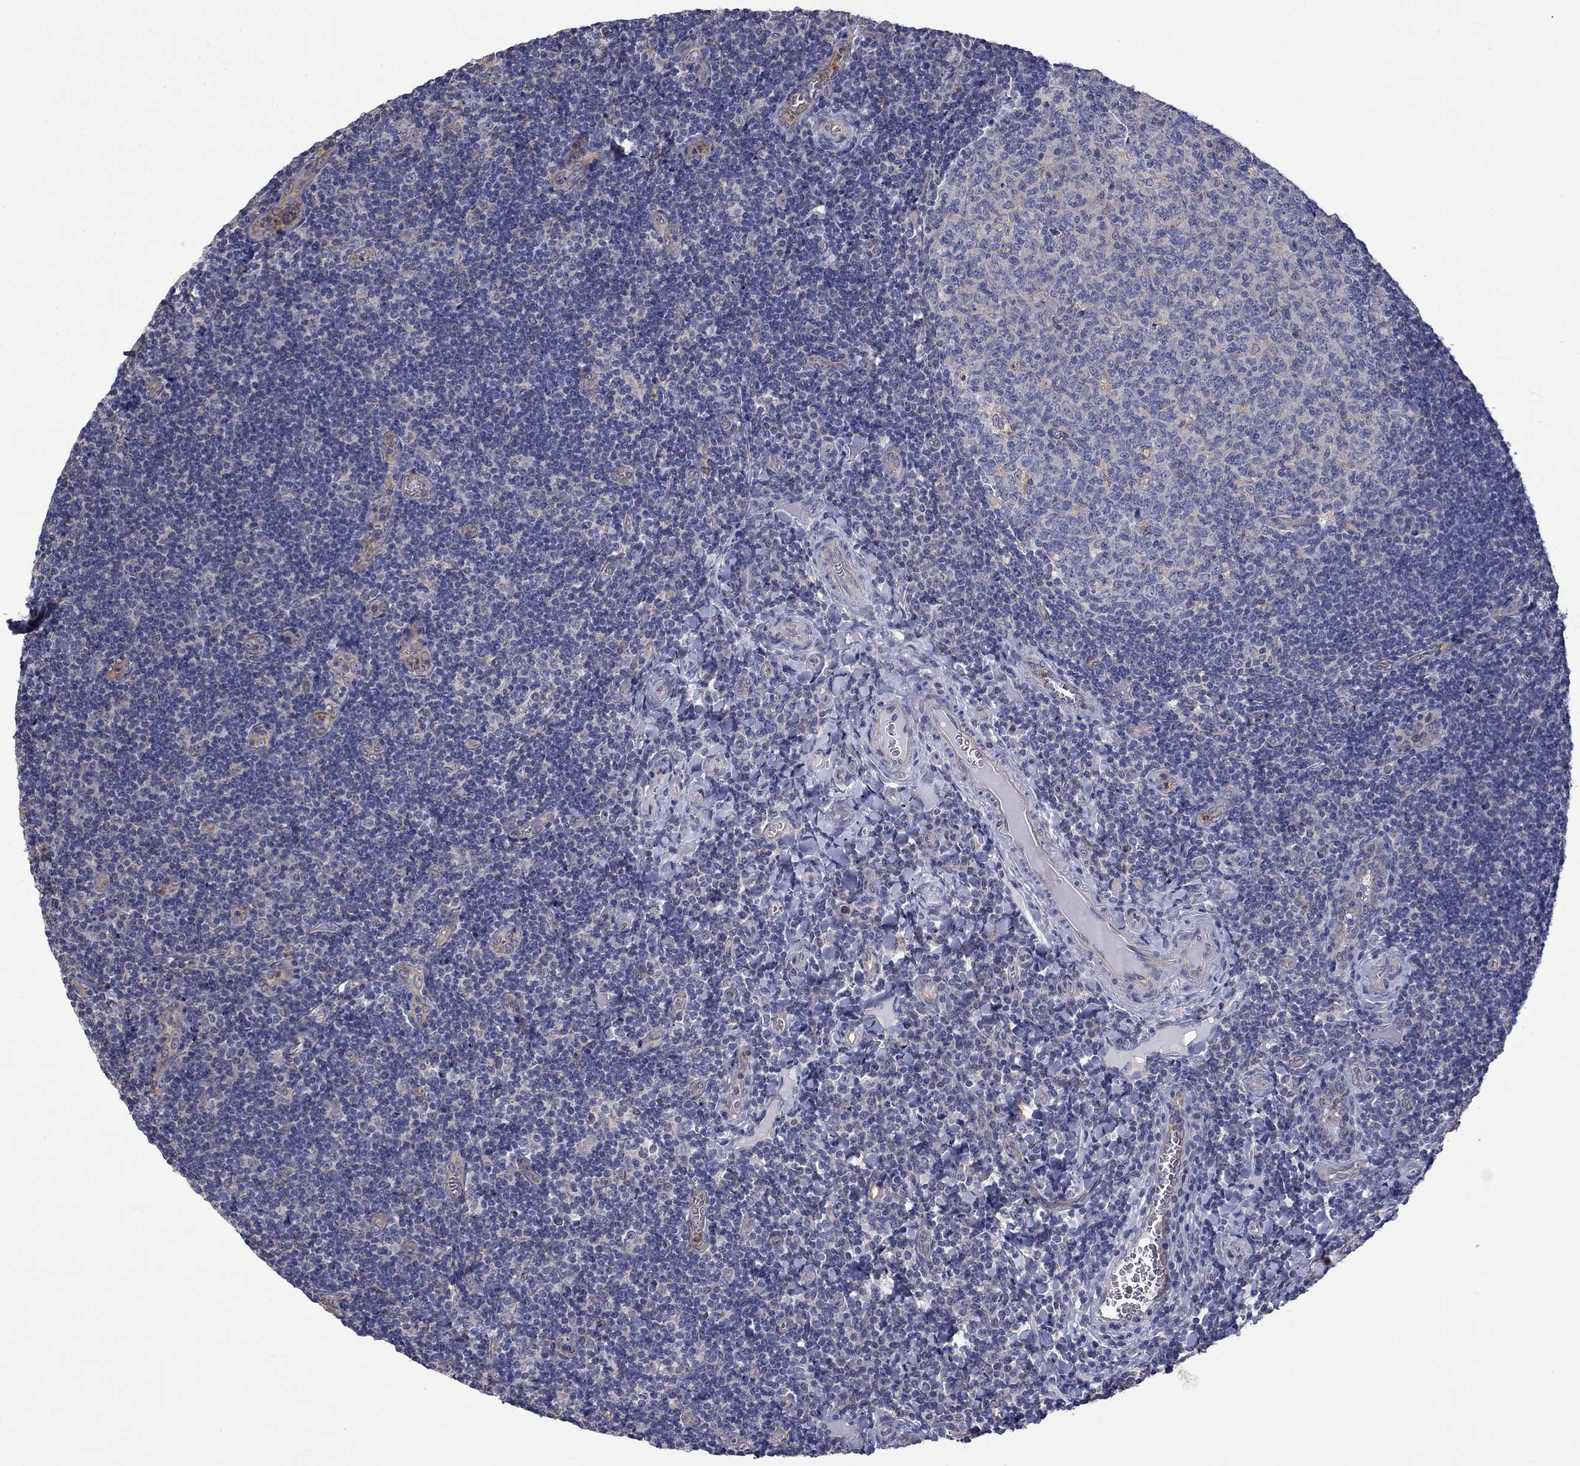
{"staining": {"intensity": "weak", "quantity": "<25%", "location": "cytoplasmic/membranous"}, "tissue": "tonsil", "cell_type": "Germinal center cells", "image_type": "normal", "snomed": [{"axis": "morphology", "description": "Normal tissue, NOS"}, {"axis": "morphology", "description": "Inflammation, NOS"}, {"axis": "topography", "description": "Tonsil"}], "caption": "This is a image of immunohistochemistry (IHC) staining of unremarkable tonsil, which shows no staining in germinal center cells. (DAB IHC visualized using brightfield microscopy, high magnification).", "gene": "CAMKK2", "patient": {"sex": "female", "age": 31}}